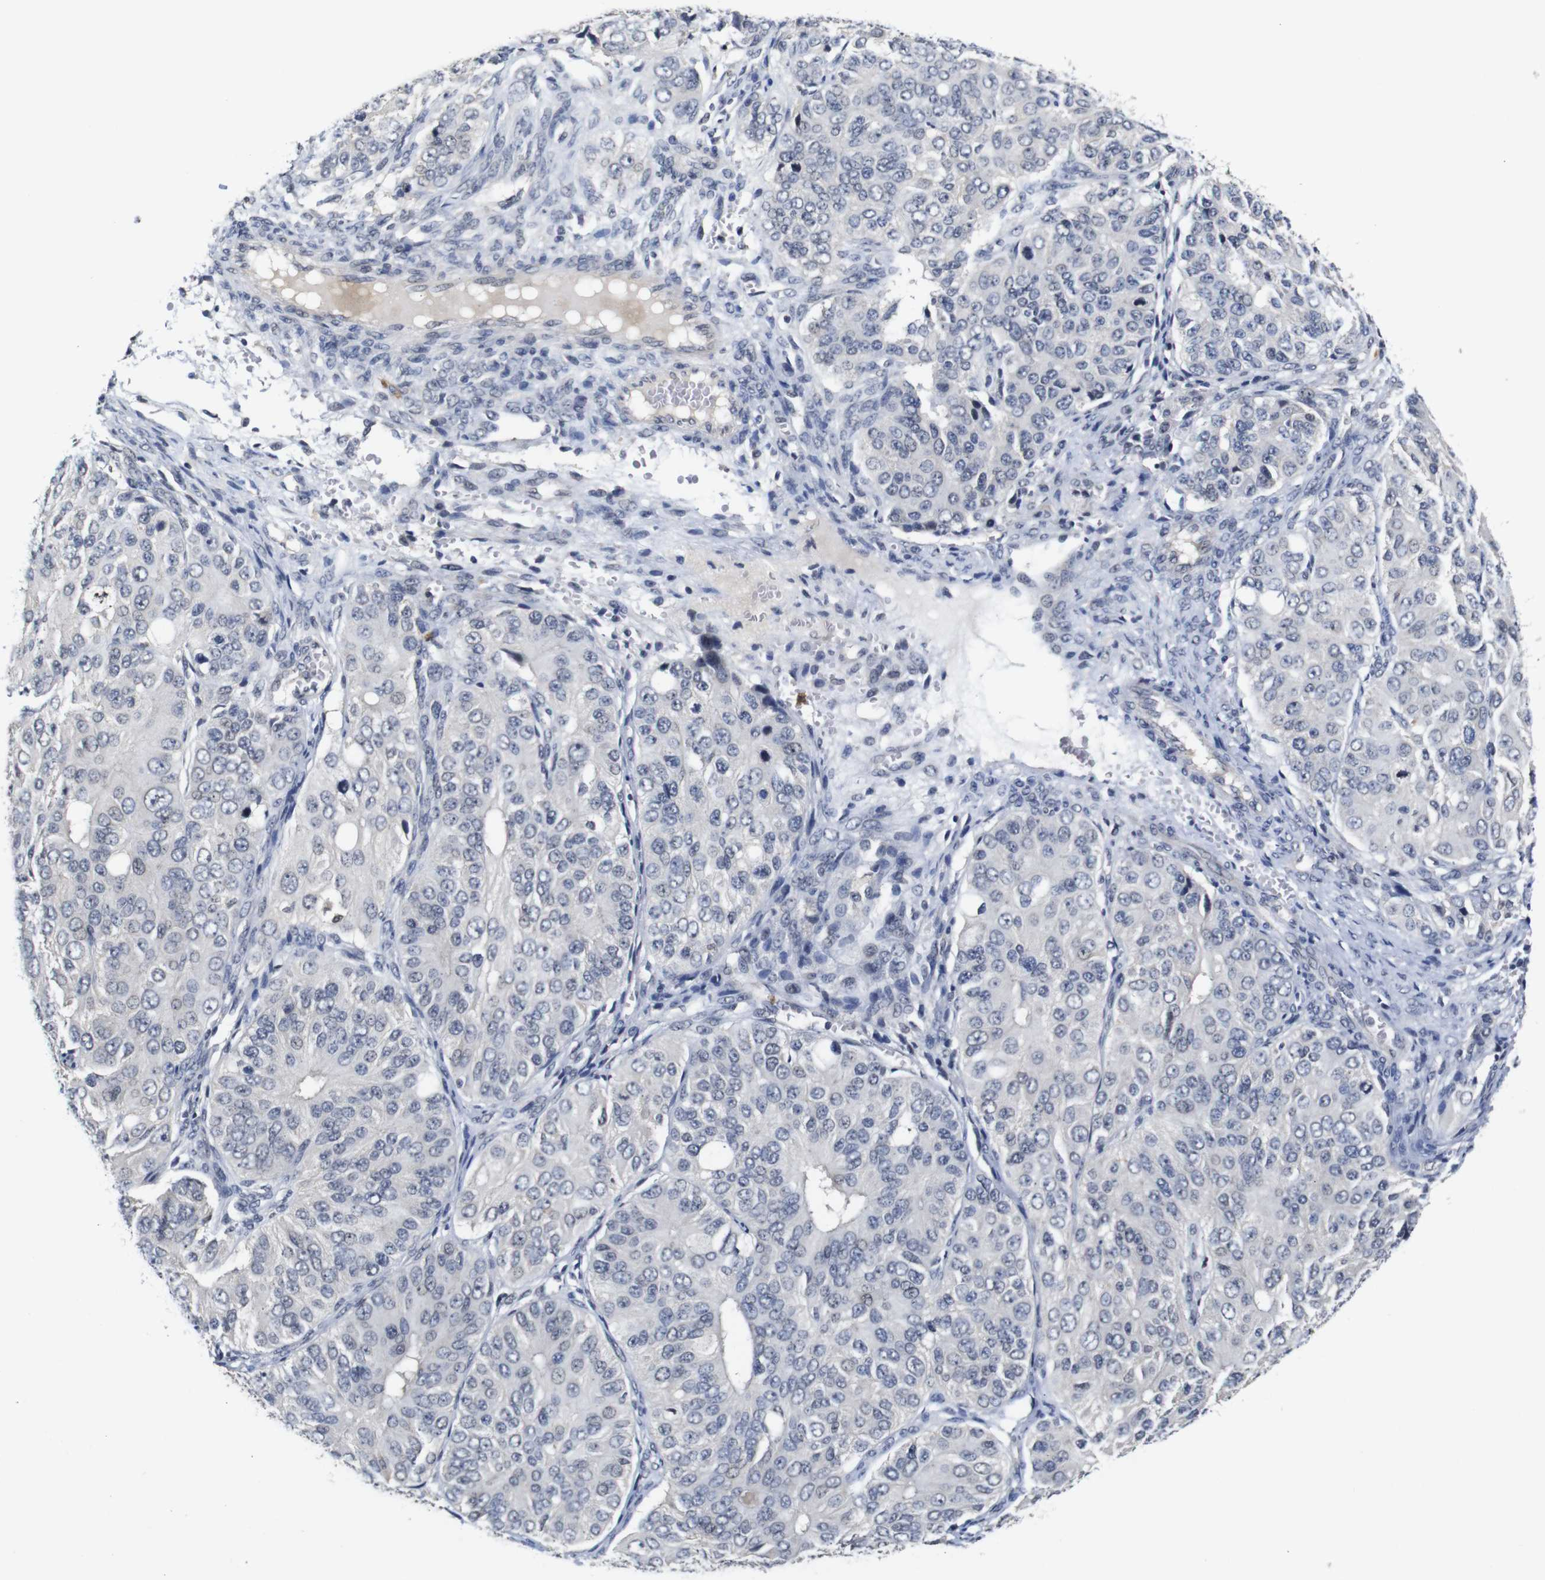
{"staining": {"intensity": "negative", "quantity": "none", "location": "none"}, "tissue": "ovarian cancer", "cell_type": "Tumor cells", "image_type": "cancer", "snomed": [{"axis": "morphology", "description": "Carcinoma, endometroid"}, {"axis": "topography", "description": "Ovary"}], "caption": "Tumor cells show no significant staining in endometroid carcinoma (ovarian).", "gene": "NTRK3", "patient": {"sex": "female", "age": 51}}